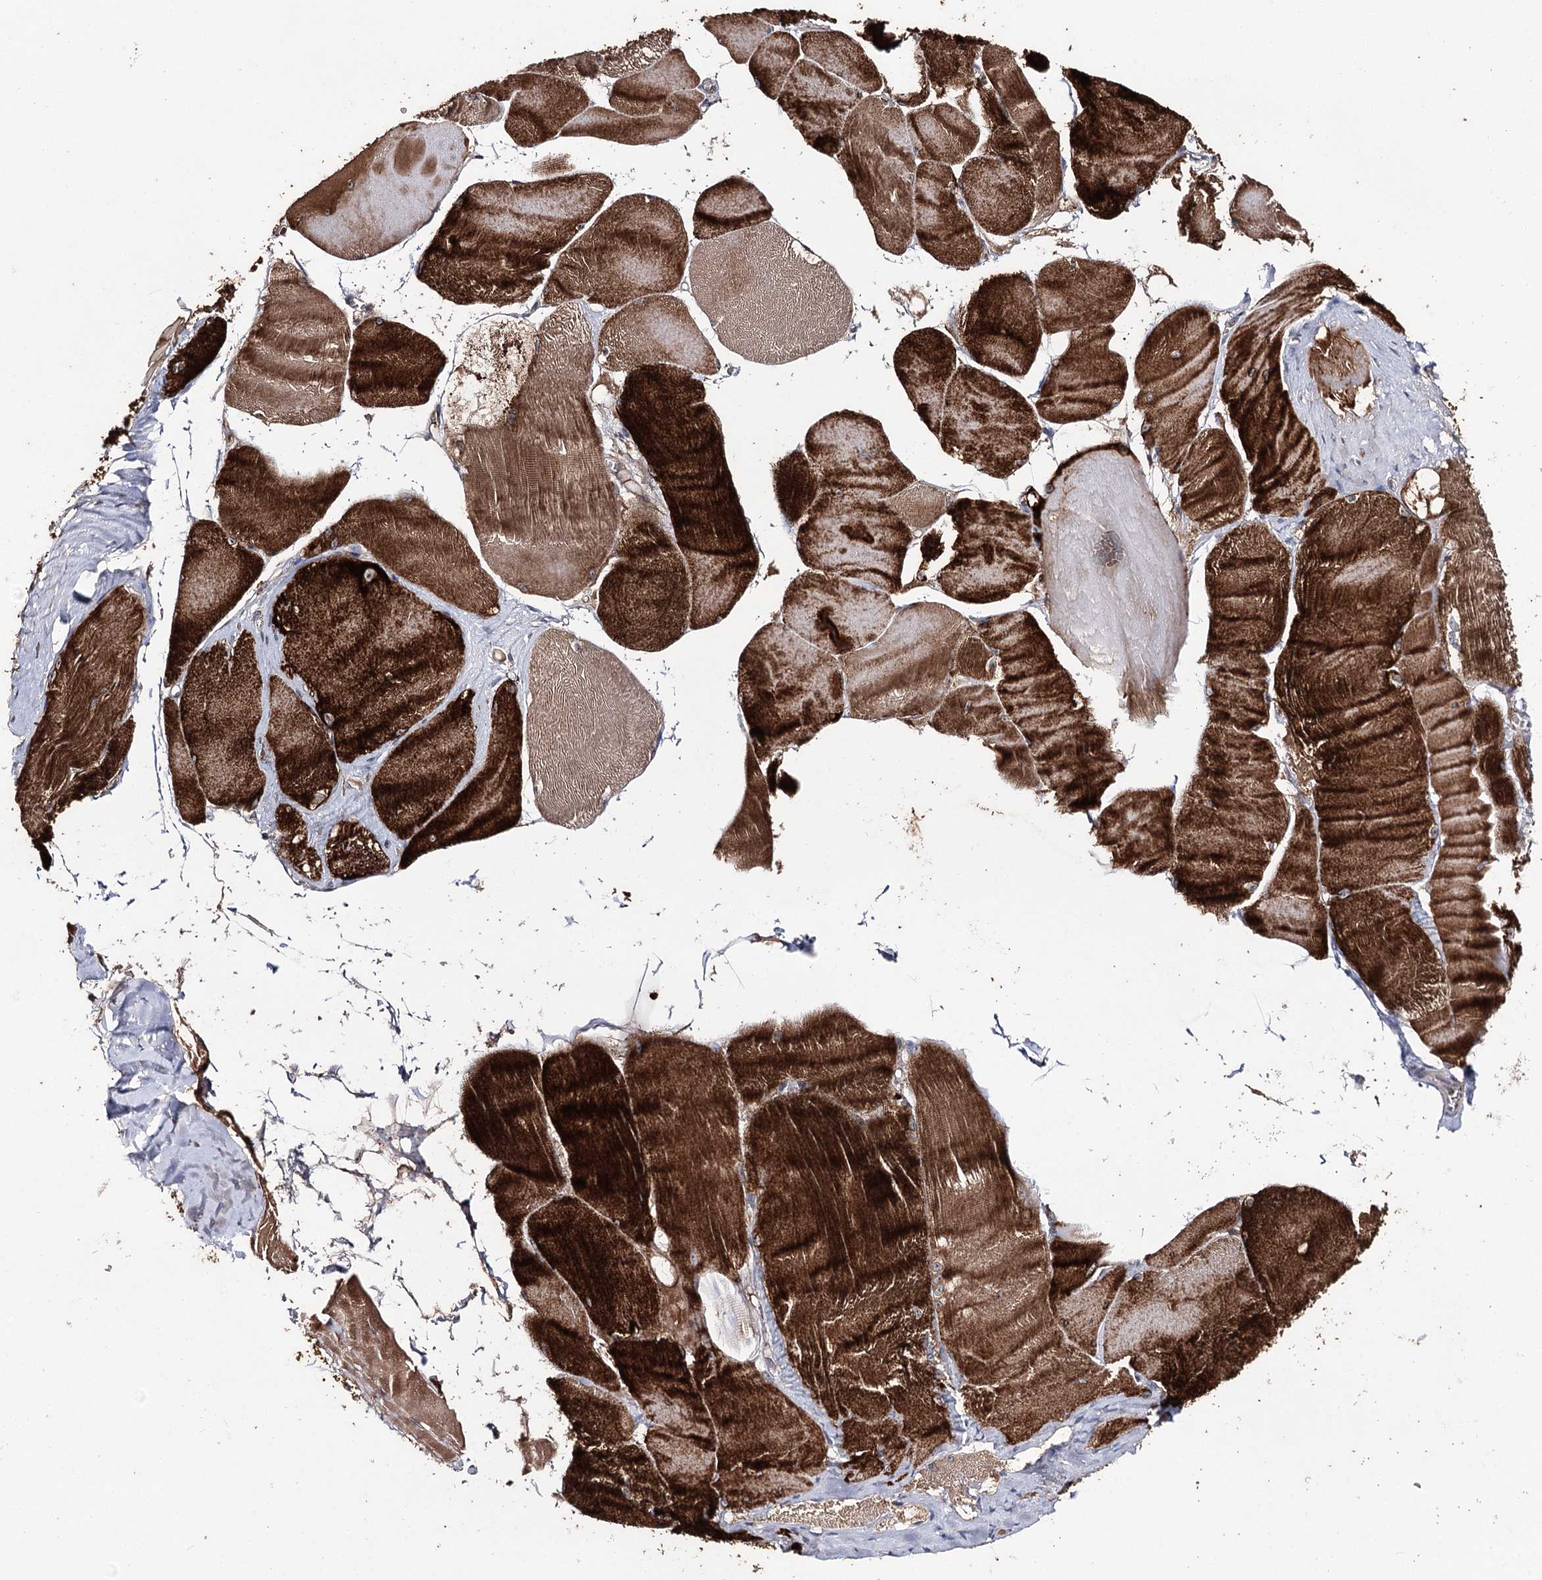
{"staining": {"intensity": "strong", "quantity": ">75%", "location": "cytoplasmic/membranous"}, "tissue": "skeletal muscle", "cell_type": "Myocytes", "image_type": "normal", "snomed": [{"axis": "morphology", "description": "Normal tissue, NOS"}, {"axis": "morphology", "description": "Basal cell carcinoma"}, {"axis": "topography", "description": "Skeletal muscle"}], "caption": "This image shows IHC staining of benign human skeletal muscle, with high strong cytoplasmic/membranous positivity in about >75% of myocytes.", "gene": "FAM53B", "patient": {"sex": "female", "age": 64}}